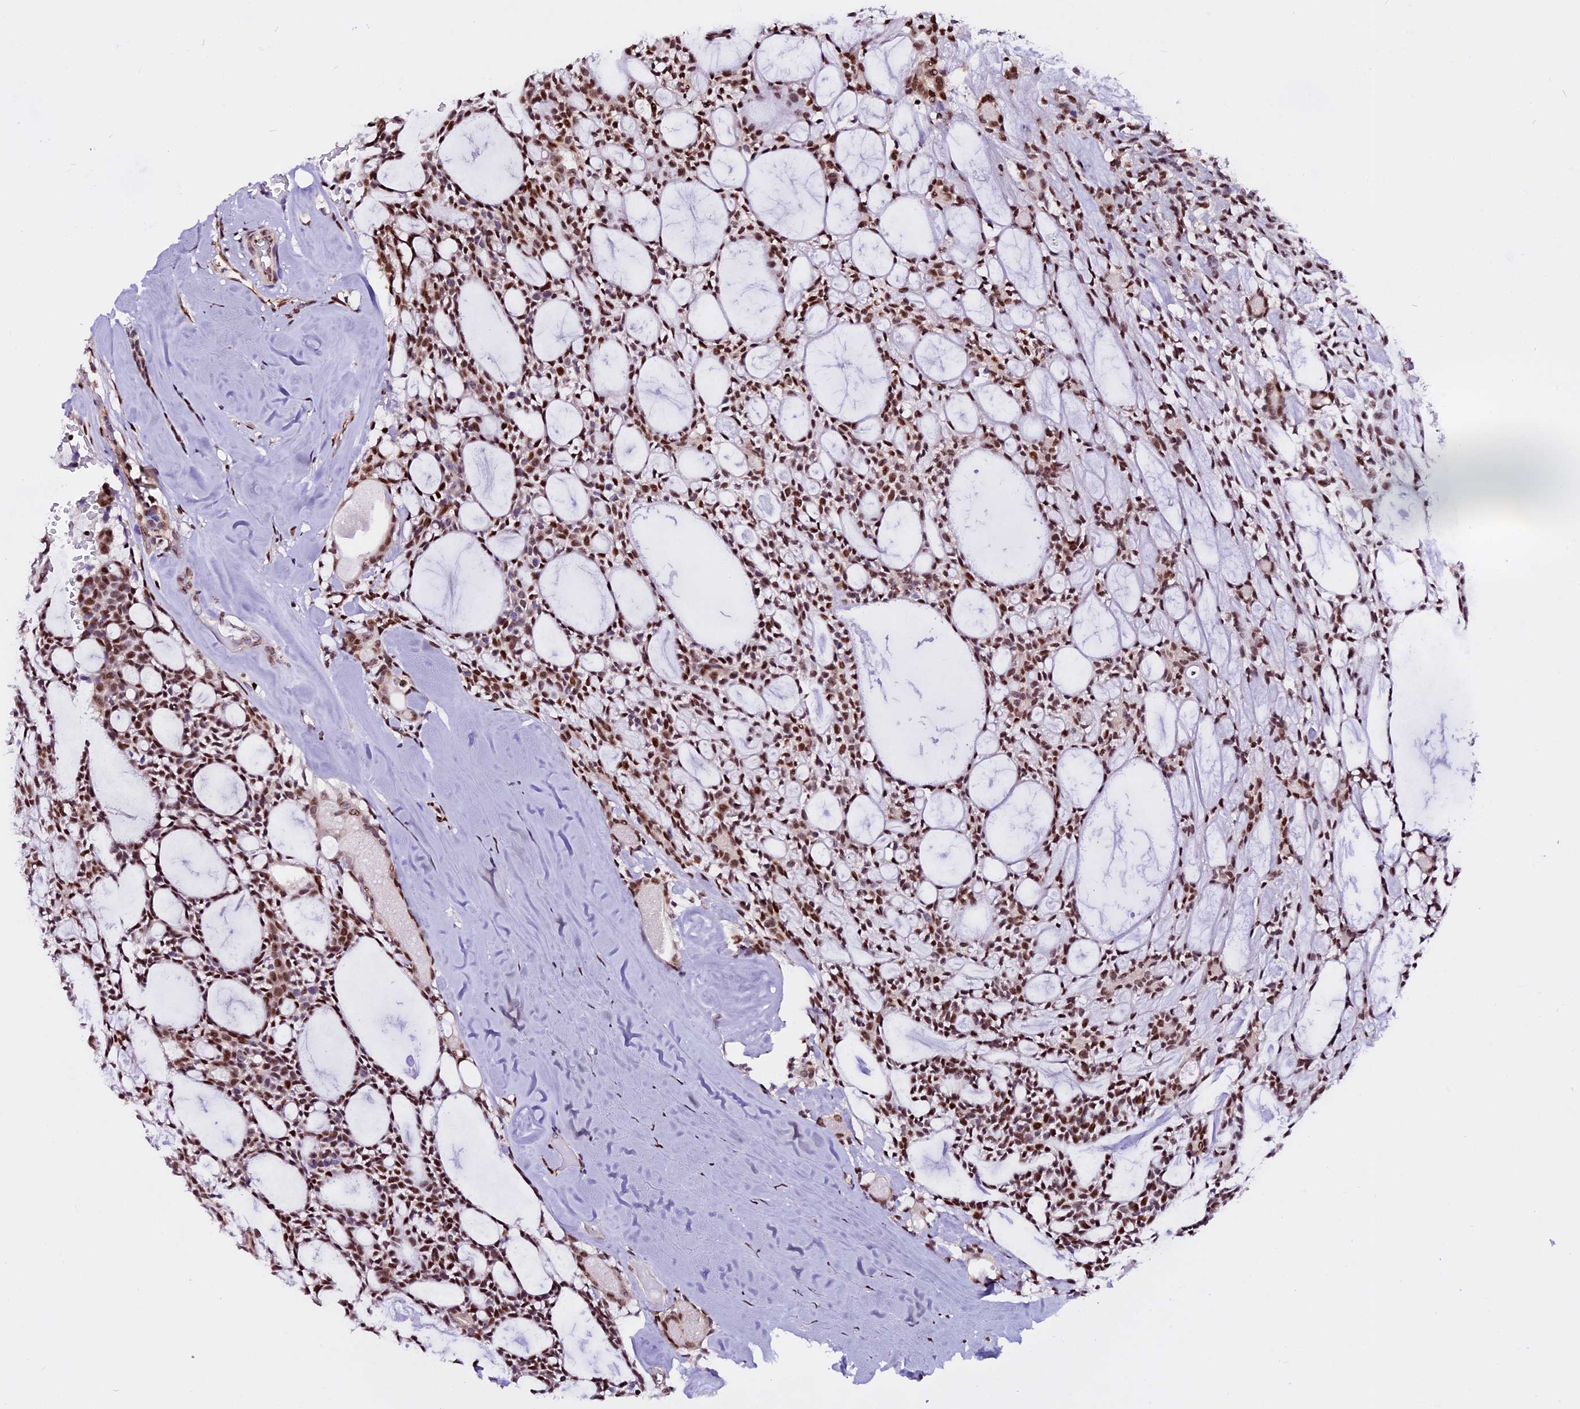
{"staining": {"intensity": "moderate", "quantity": ">75%", "location": "nuclear"}, "tissue": "head and neck cancer", "cell_type": "Tumor cells", "image_type": "cancer", "snomed": [{"axis": "morphology", "description": "Adenocarcinoma, NOS"}, {"axis": "topography", "description": "Salivary gland"}, {"axis": "topography", "description": "Head-Neck"}], "caption": "This image demonstrates immunohistochemistry staining of adenocarcinoma (head and neck), with medium moderate nuclear staining in approximately >75% of tumor cells.", "gene": "RINL", "patient": {"sex": "male", "age": 55}}